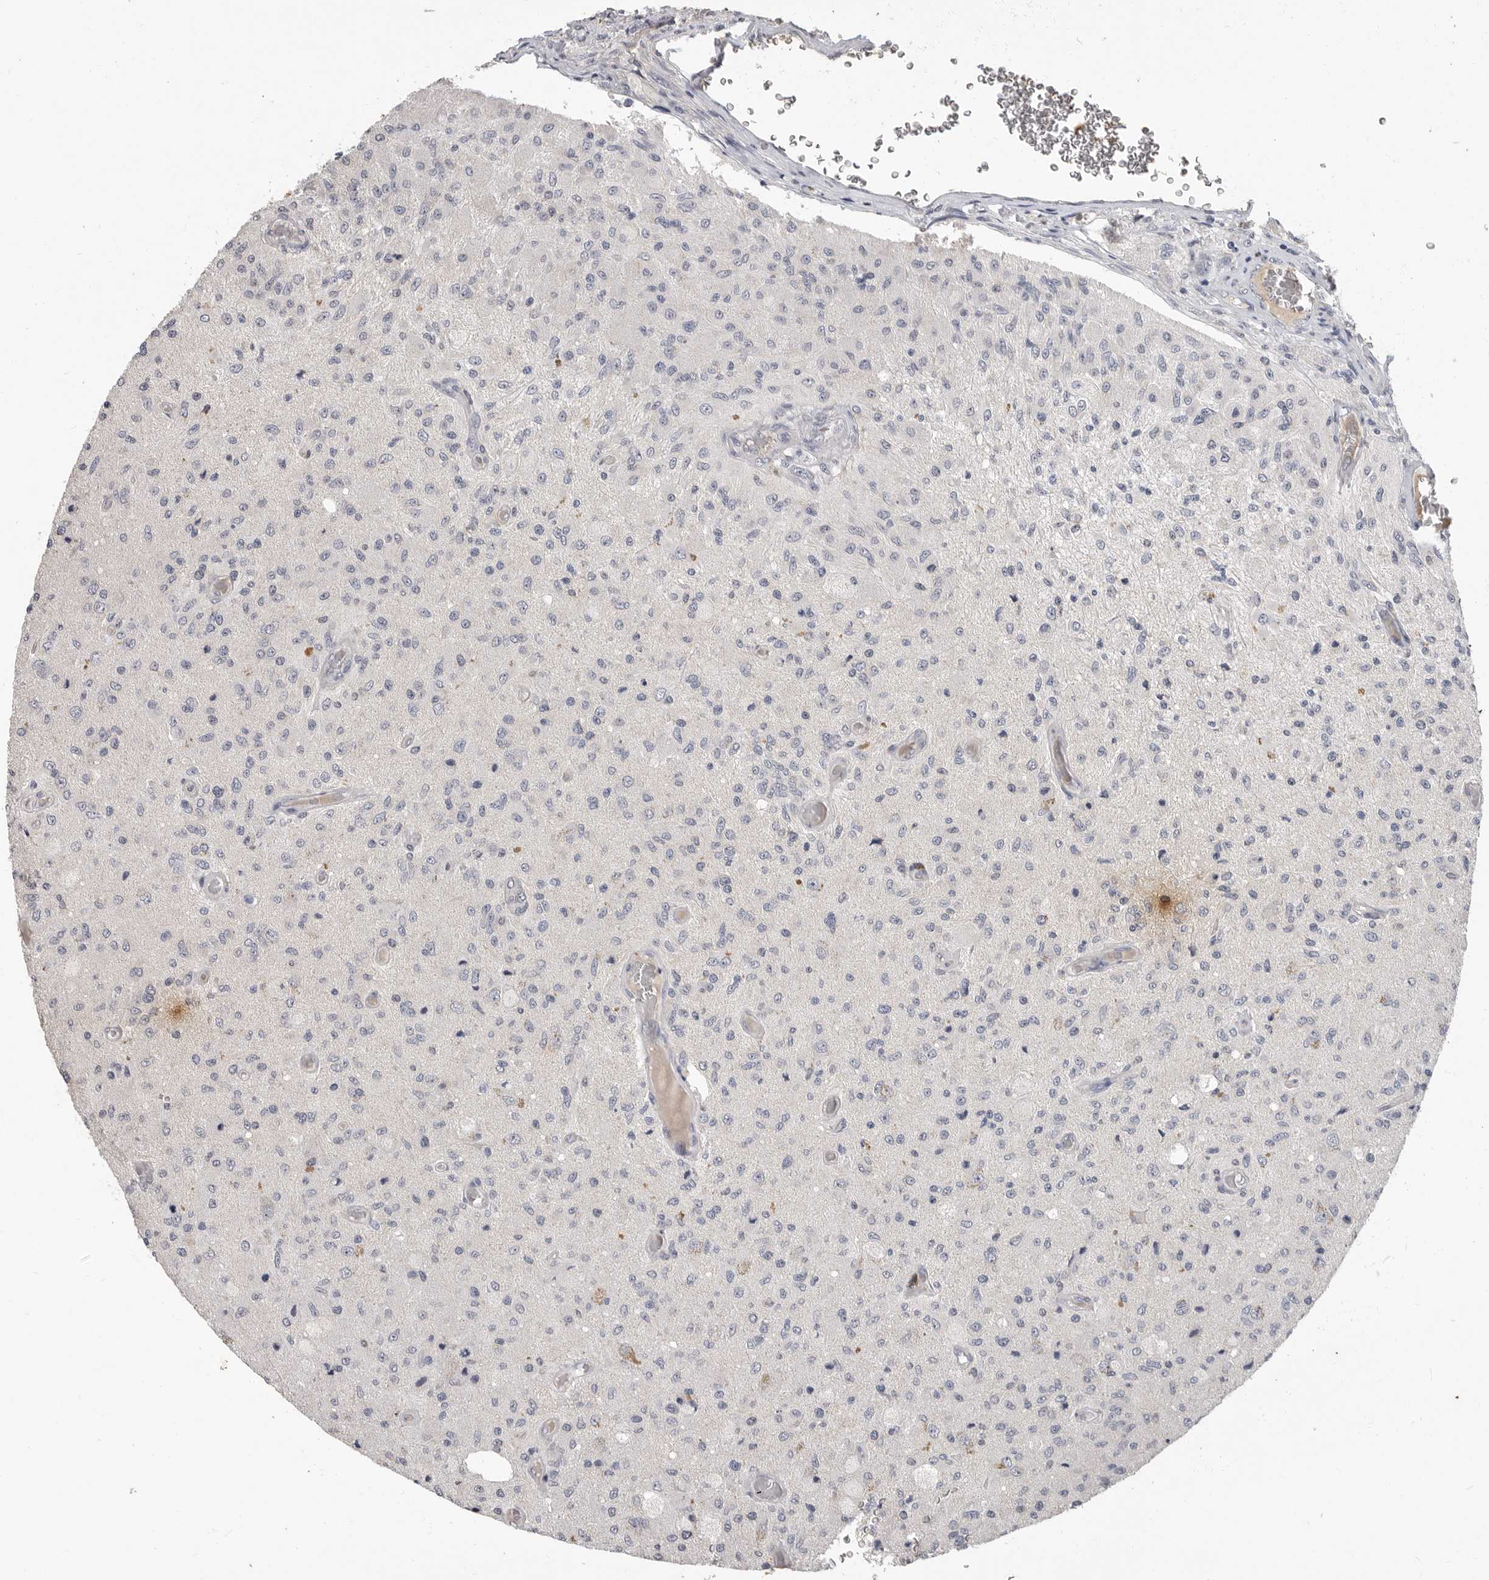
{"staining": {"intensity": "negative", "quantity": "none", "location": "none"}, "tissue": "glioma", "cell_type": "Tumor cells", "image_type": "cancer", "snomed": [{"axis": "morphology", "description": "Normal tissue, NOS"}, {"axis": "morphology", "description": "Glioma, malignant, High grade"}, {"axis": "topography", "description": "Cerebral cortex"}], "caption": "Immunohistochemistry of high-grade glioma (malignant) demonstrates no expression in tumor cells.", "gene": "LTBR", "patient": {"sex": "male", "age": 77}}